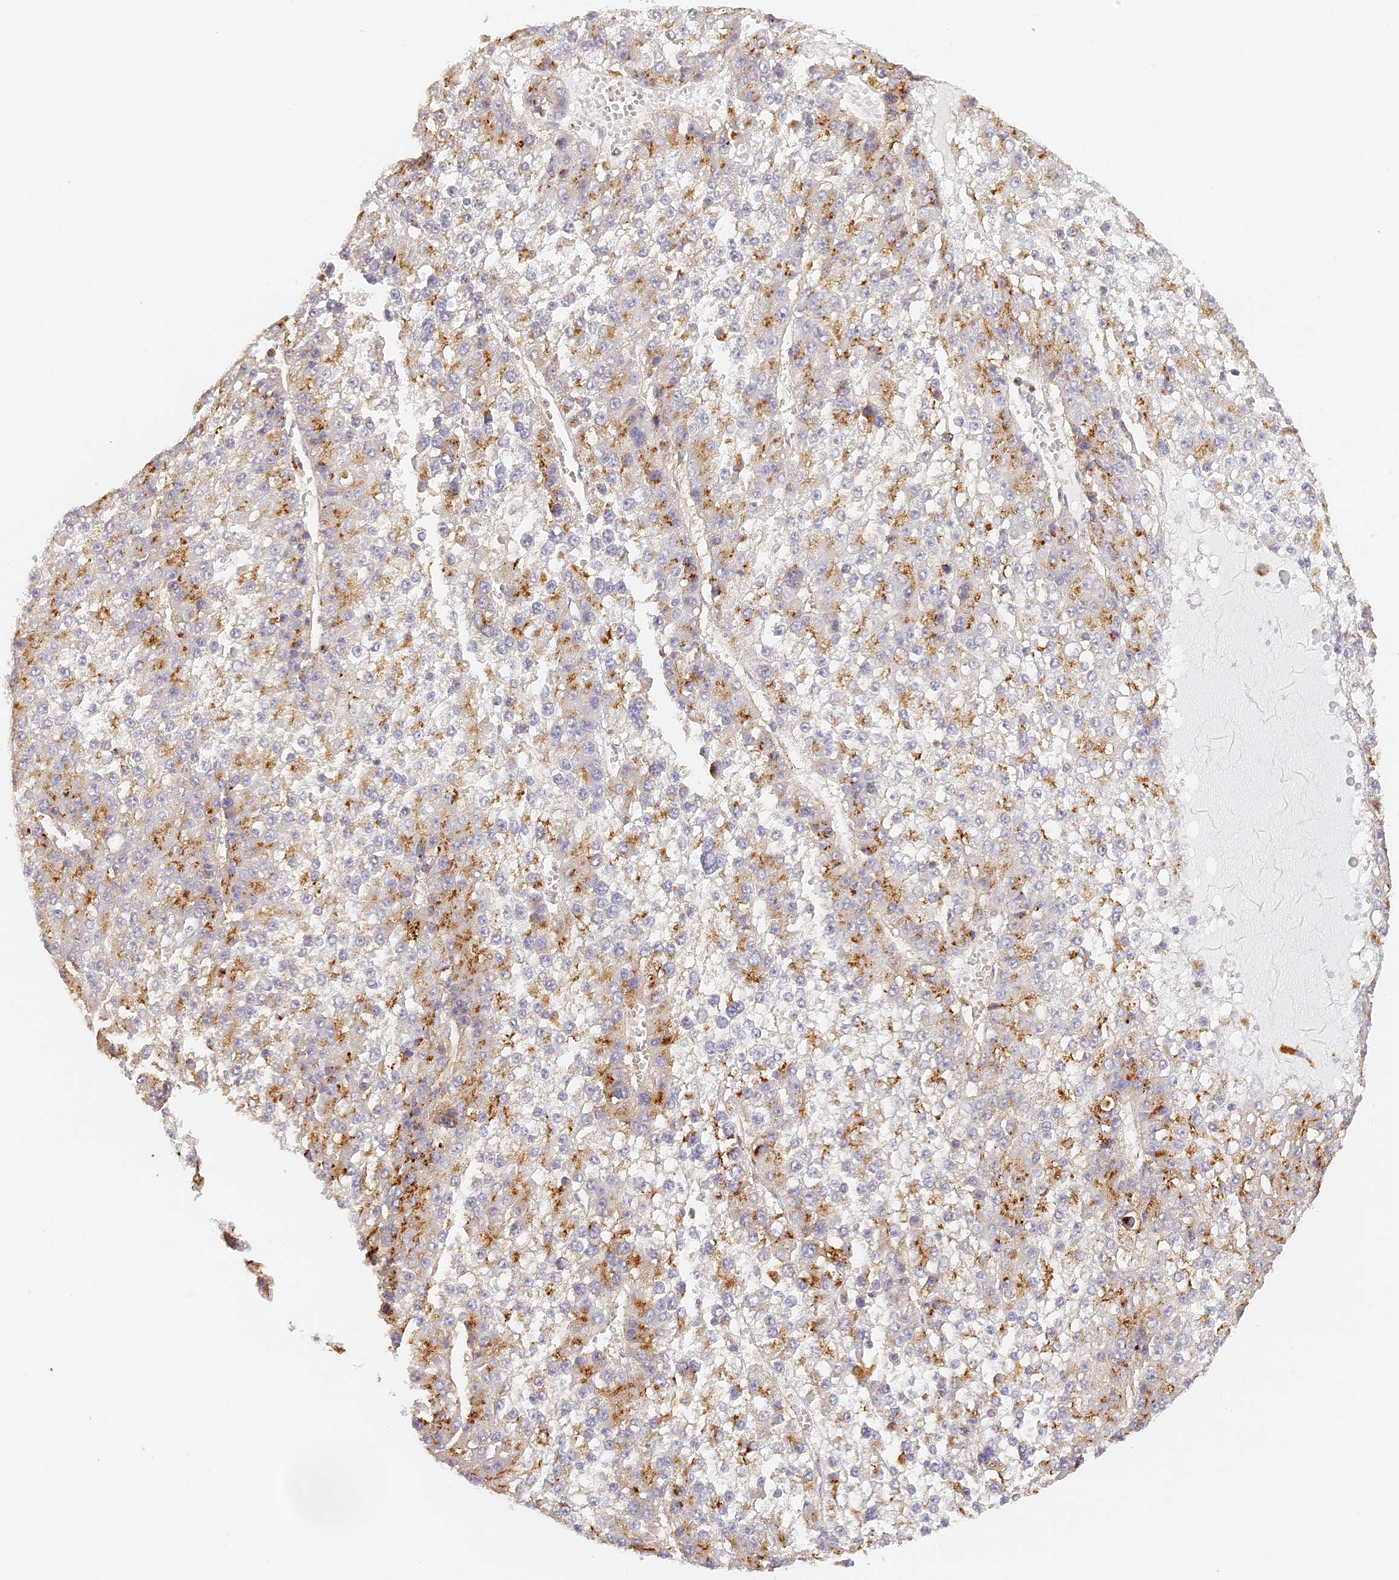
{"staining": {"intensity": "moderate", "quantity": "25%-75%", "location": "cytoplasmic/membranous"}, "tissue": "liver cancer", "cell_type": "Tumor cells", "image_type": "cancer", "snomed": [{"axis": "morphology", "description": "Carcinoma, Hepatocellular, NOS"}, {"axis": "topography", "description": "Liver"}], "caption": "Moderate cytoplasmic/membranous staining for a protein is present in approximately 25%-75% of tumor cells of liver cancer (hepatocellular carcinoma) using immunohistochemistry (IHC).", "gene": "LAMP2", "patient": {"sex": "female", "age": 73}}